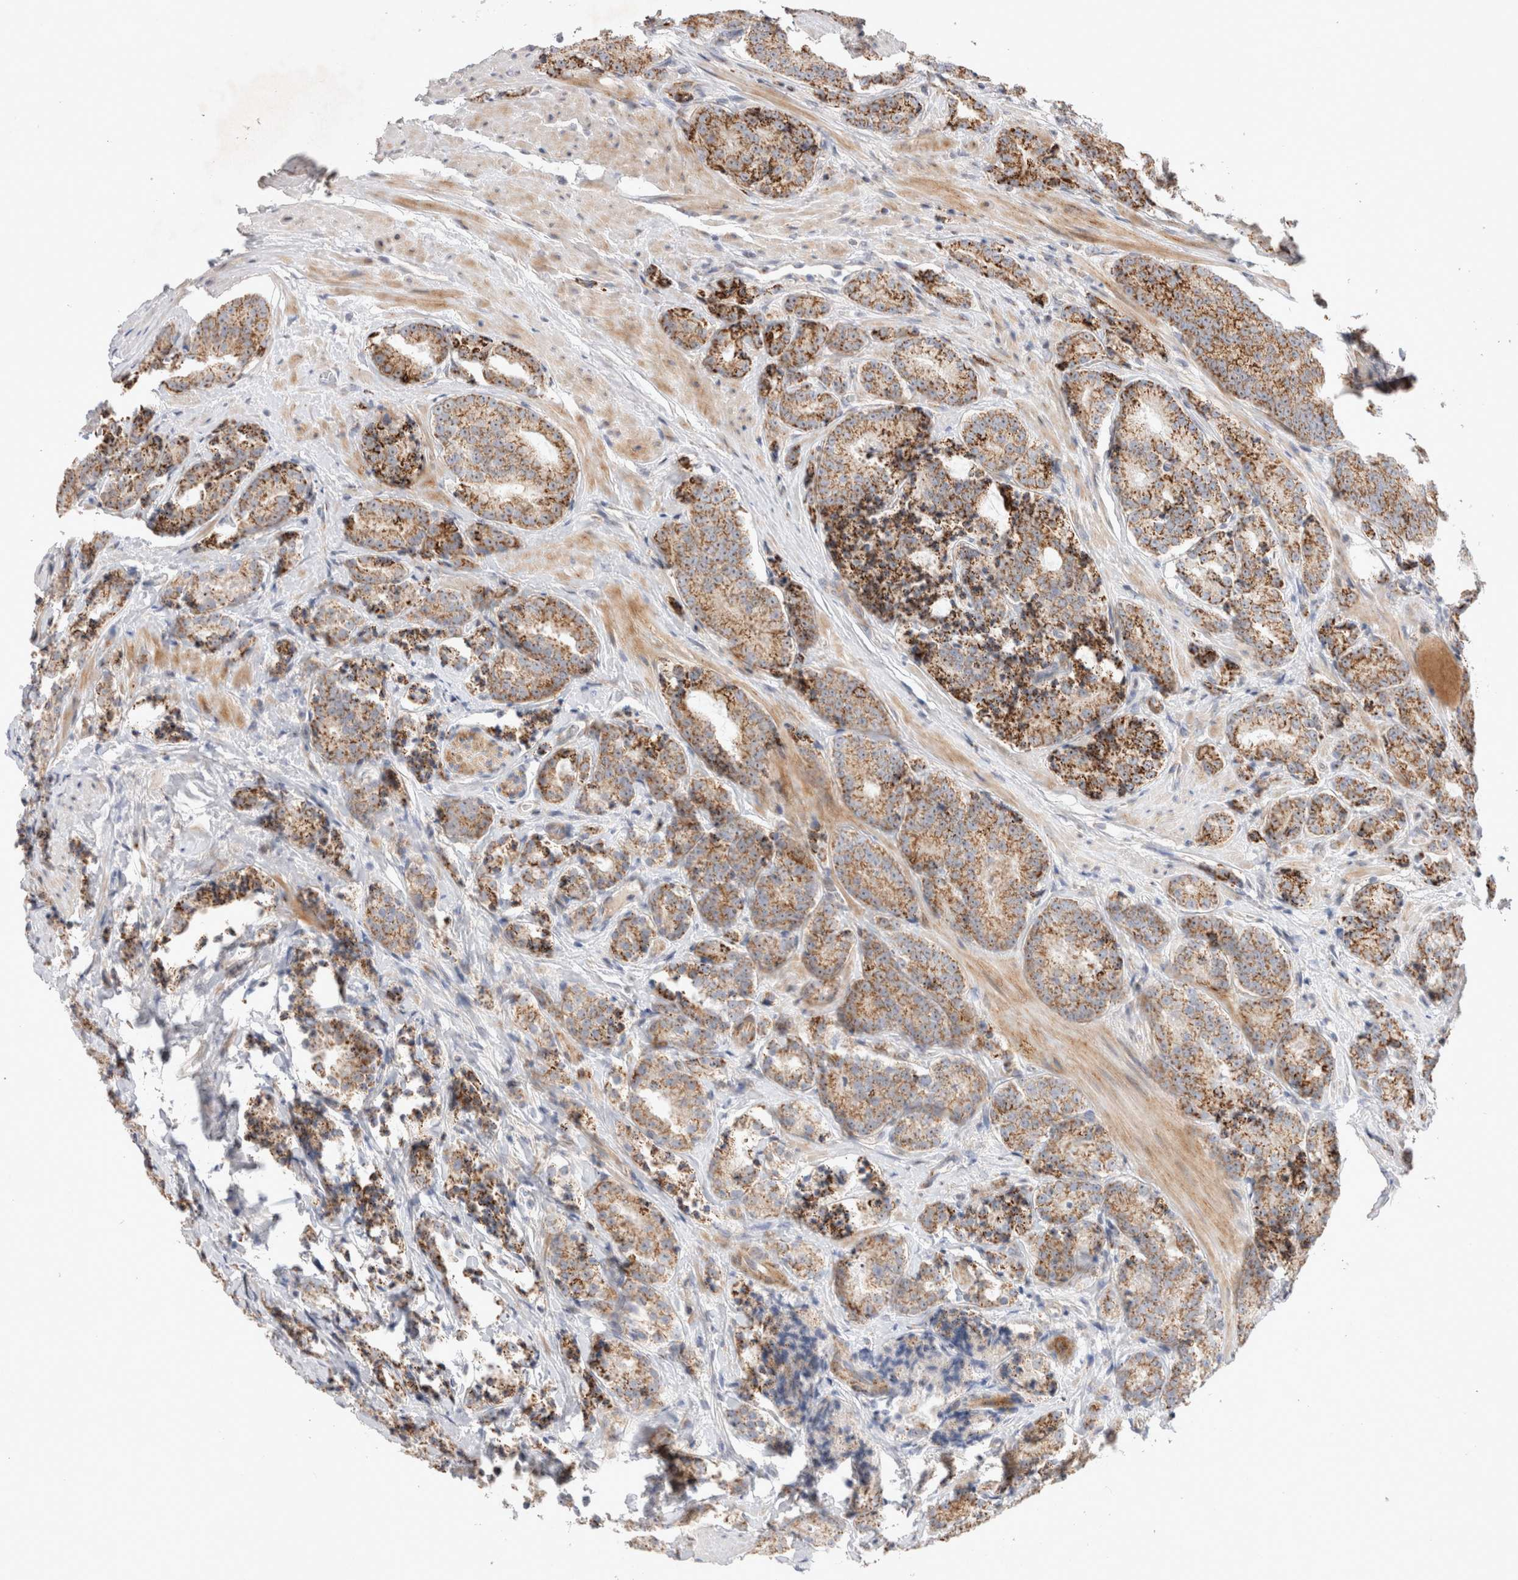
{"staining": {"intensity": "moderate", "quantity": ">75%", "location": "cytoplasmic/membranous"}, "tissue": "prostate cancer", "cell_type": "Tumor cells", "image_type": "cancer", "snomed": [{"axis": "morphology", "description": "Adenocarcinoma, High grade"}, {"axis": "topography", "description": "Prostate"}], "caption": "A high-resolution micrograph shows IHC staining of prostate cancer (high-grade adenocarcinoma), which reveals moderate cytoplasmic/membranous expression in approximately >75% of tumor cells.", "gene": "CHADL", "patient": {"sex": "male", "age": 61}}